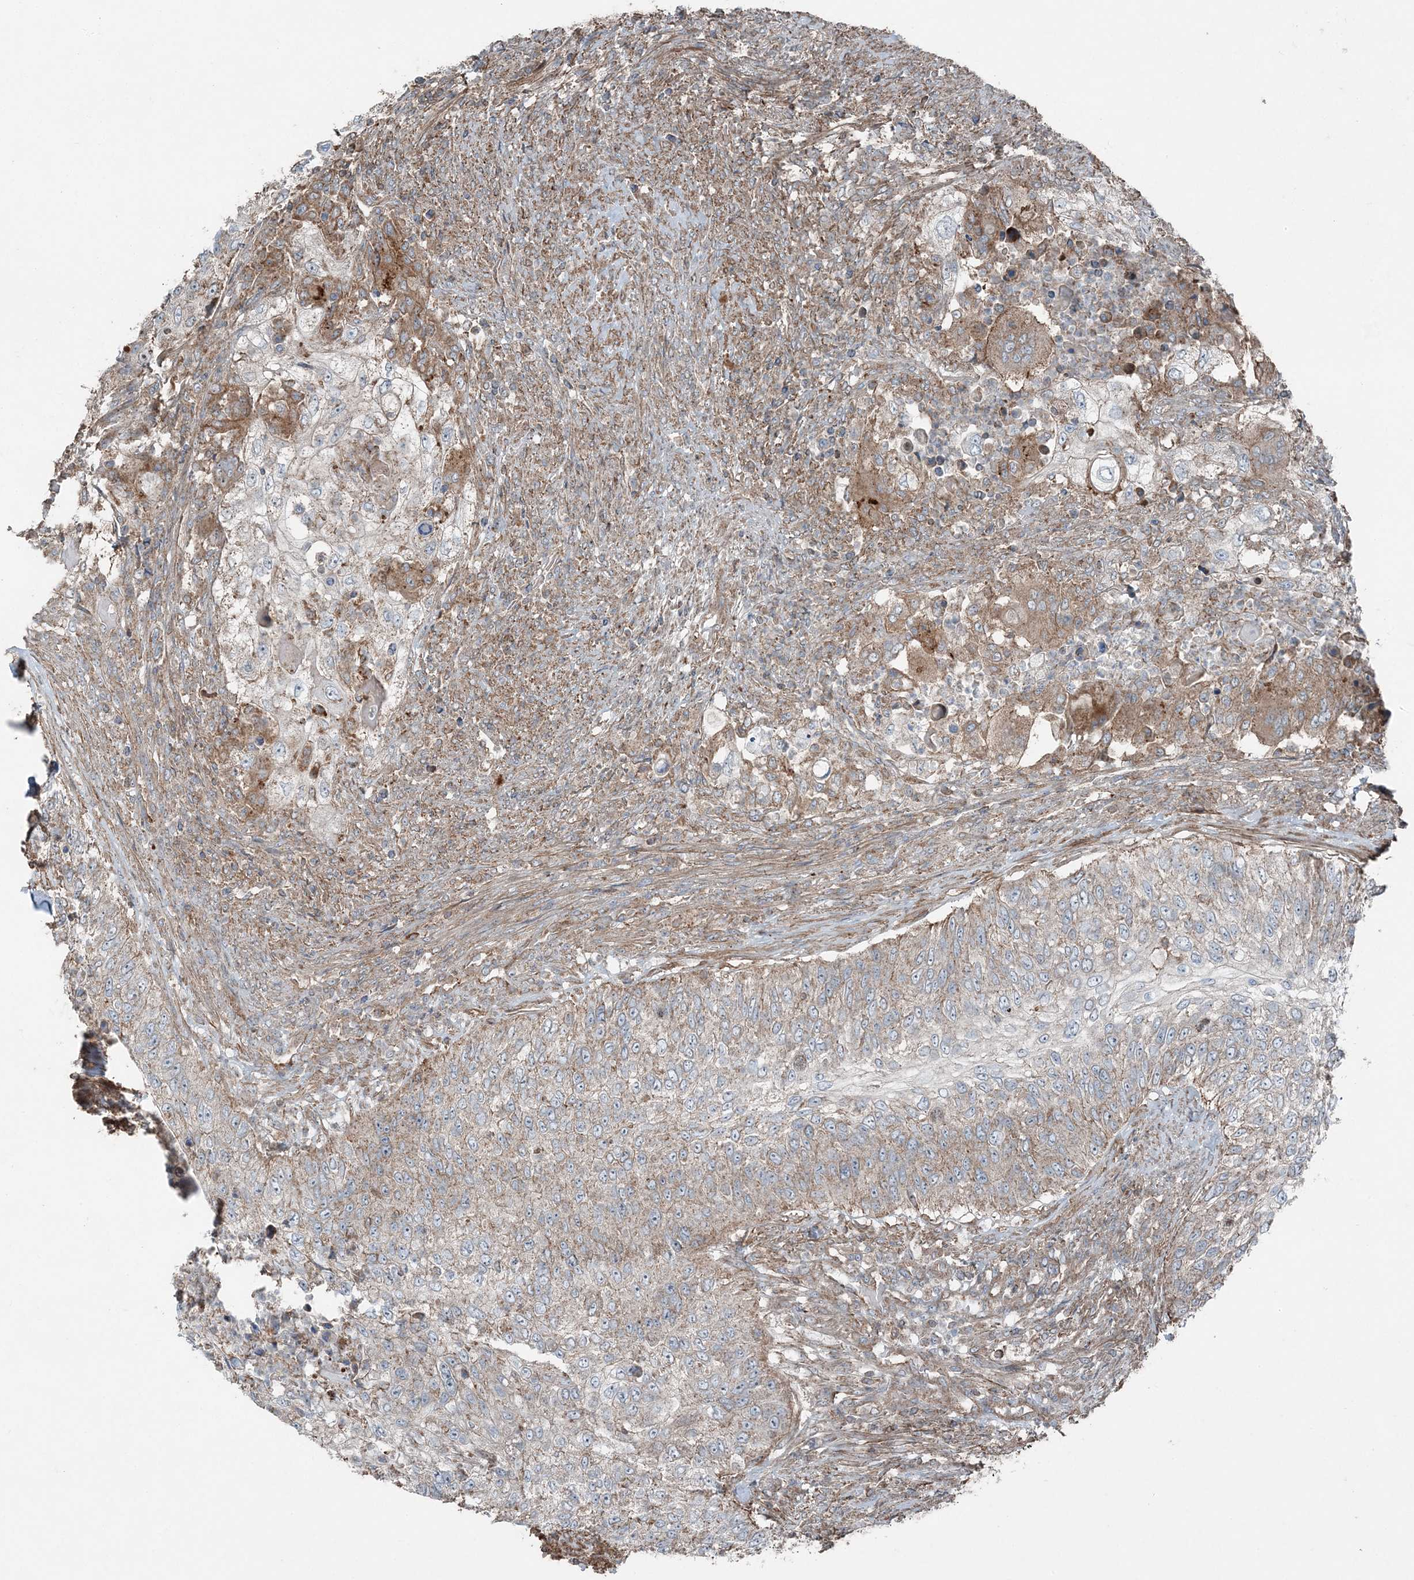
{"staining": {"intensity": "weak", "quantity": "25%-75%", "location": "cytoplasmic/membranous"}, "tissue": "urothelial cancer", "cell_type": "Tumor cells", "image_type": "cancer", "snomed": [{"axis": "morphology", "description": "Urothelial carcinoma, High grade"}, {"axis": "topography", "description": "Urinary bladder"}], "caption": "Approximately 25%-75% of tumor cells in human high-grade urothelial carcinoma demonstrate weak cytoplasmic/membranous protein staining as visualized by brown immunohistochemical staining.", "gene": "KY", "patient": {"sex": "female", "age": 60}}